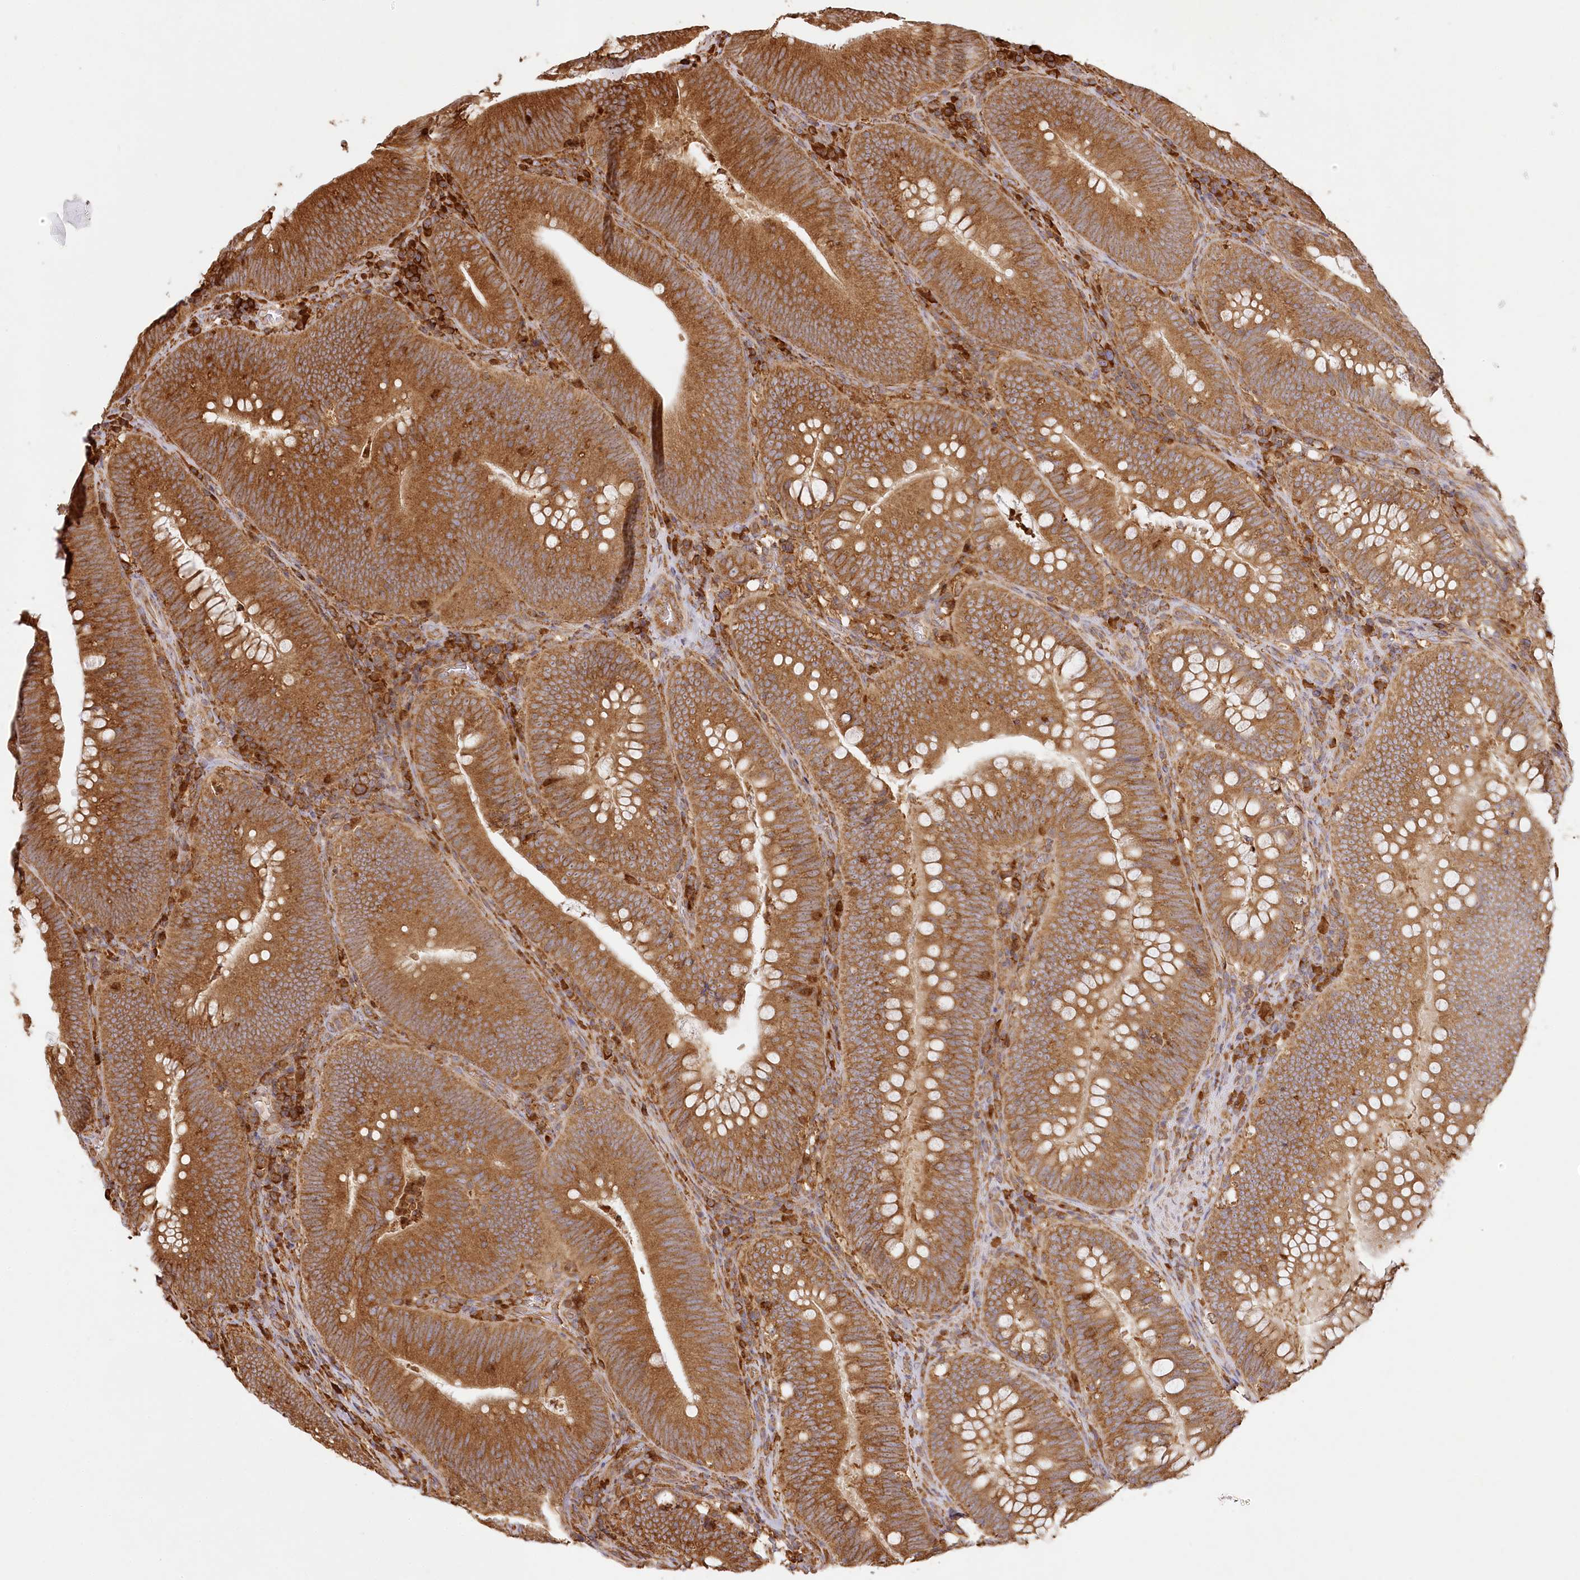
{"staining": {"intensity": "strong", "quantity": ">75%", "location": "cytoplasmic/membranous"}, "tissue": "colorectal cancer", "cell_type": "Tumor cells", "image_type": "cancer", "snomed": [{"axis": "morphology", "description": "Normal tissue, NOS"}, {"axis": "topography", "description": "Colon"}], "caption": "Colorectal cancer stained with a brown dye displays strong cytoplasmic/membranous positive positivity in about >75% of tumor cells.", "gene": "ACAP2", "patient": {"sex": "female", "age": 82}}